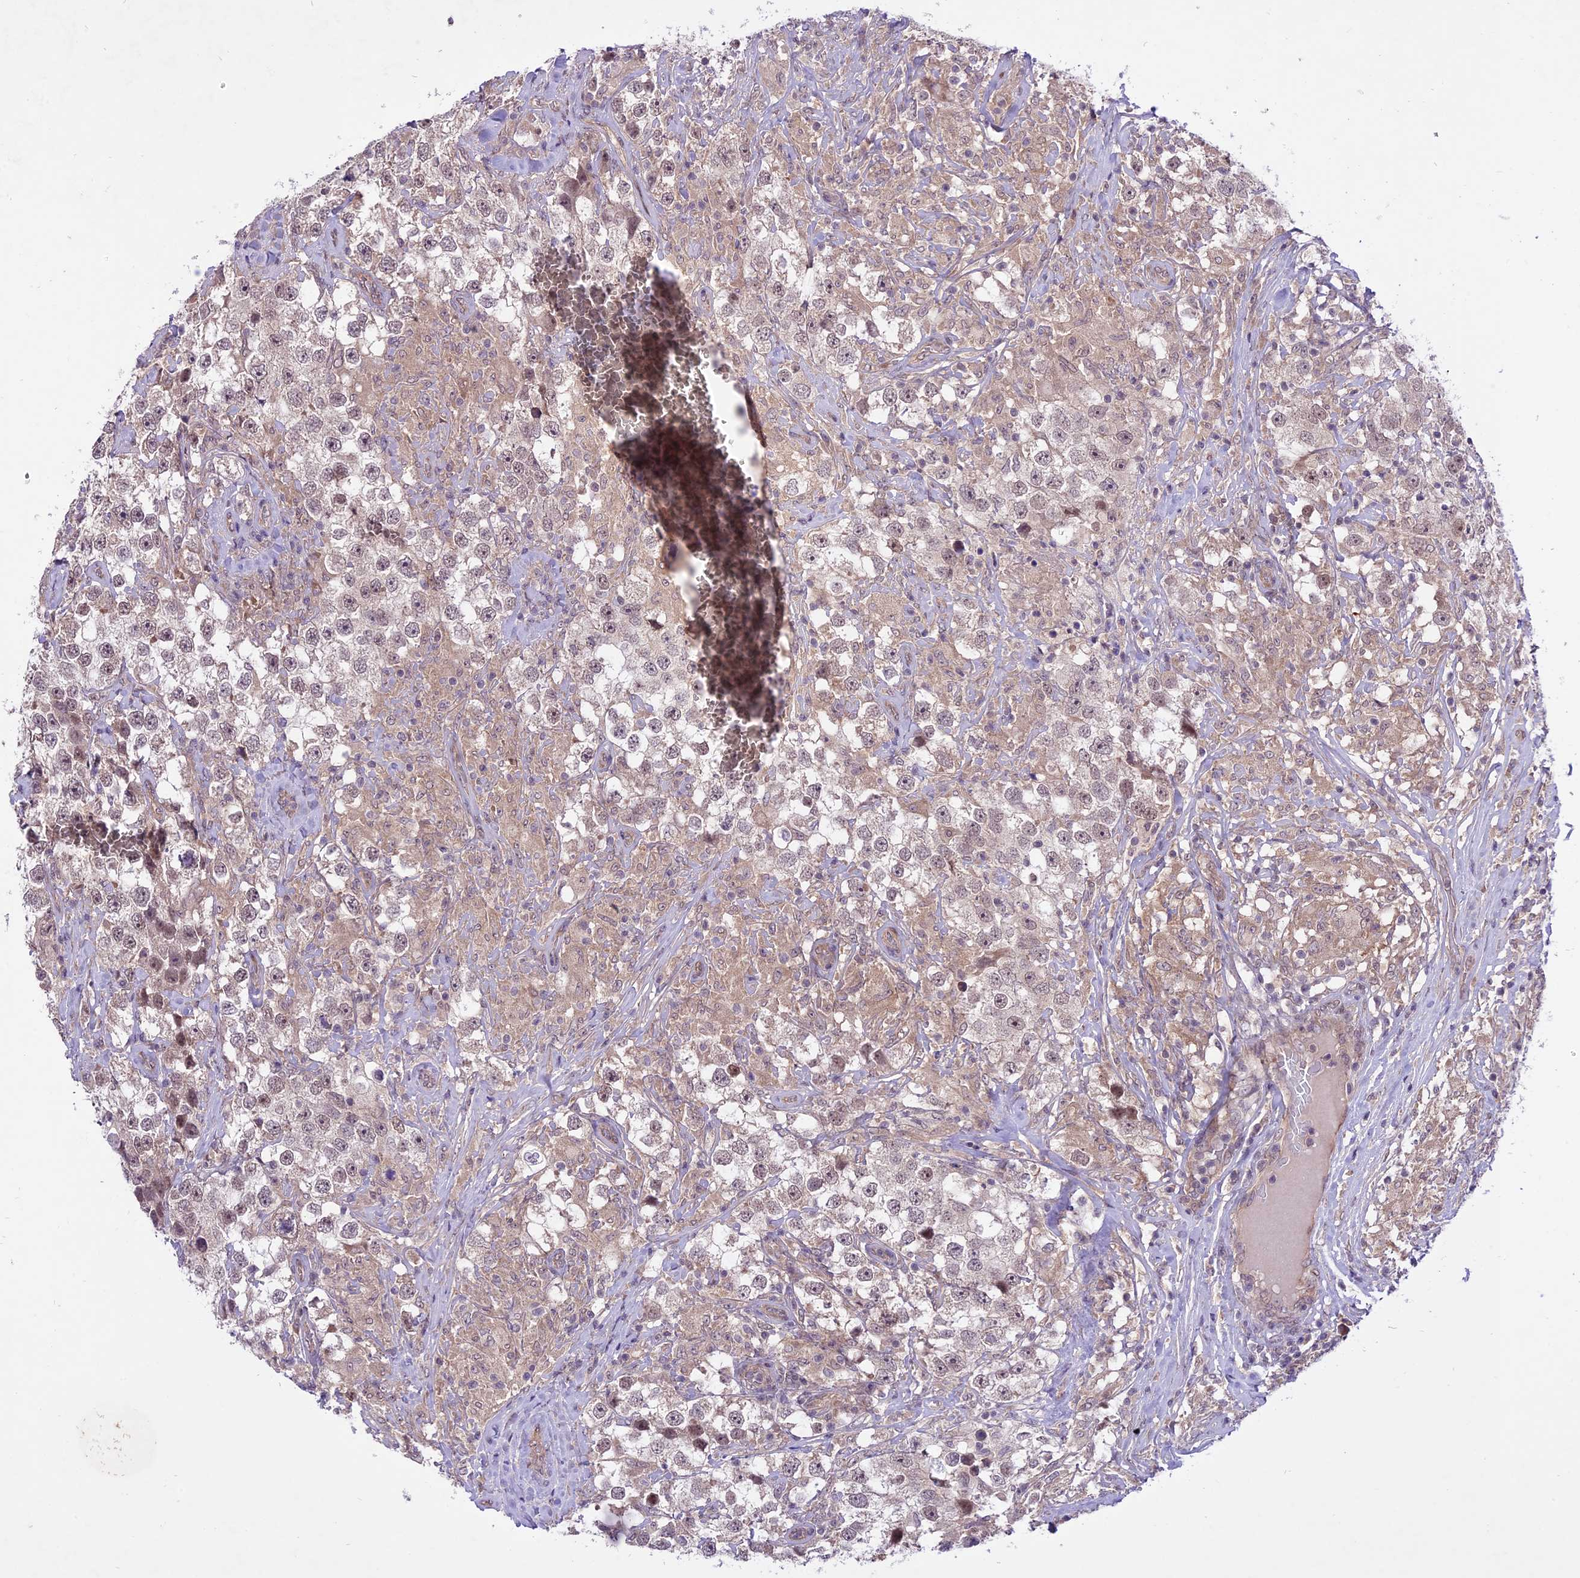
{"staining": {"intensity": "weak", "quantity": ">75%", "location": "cytoplasmic/membranous,nuclear"}, "tissue": "testis cancer", "cell_type": "Tumor cells", "image_type": "cancer", "snomed": [{"axis": "morphology", "description": "Seminoma, NOS"}, {"axis": "topography", "description": "Testis"}], "caption": "An image of testis cancer (seminoma) stained for a protein shows weak cytoplasmic/membranous and nuclear brown staining in tumor cells.", "gene": "SPRED1", "patient": {"sex": "male", "age": 46}}